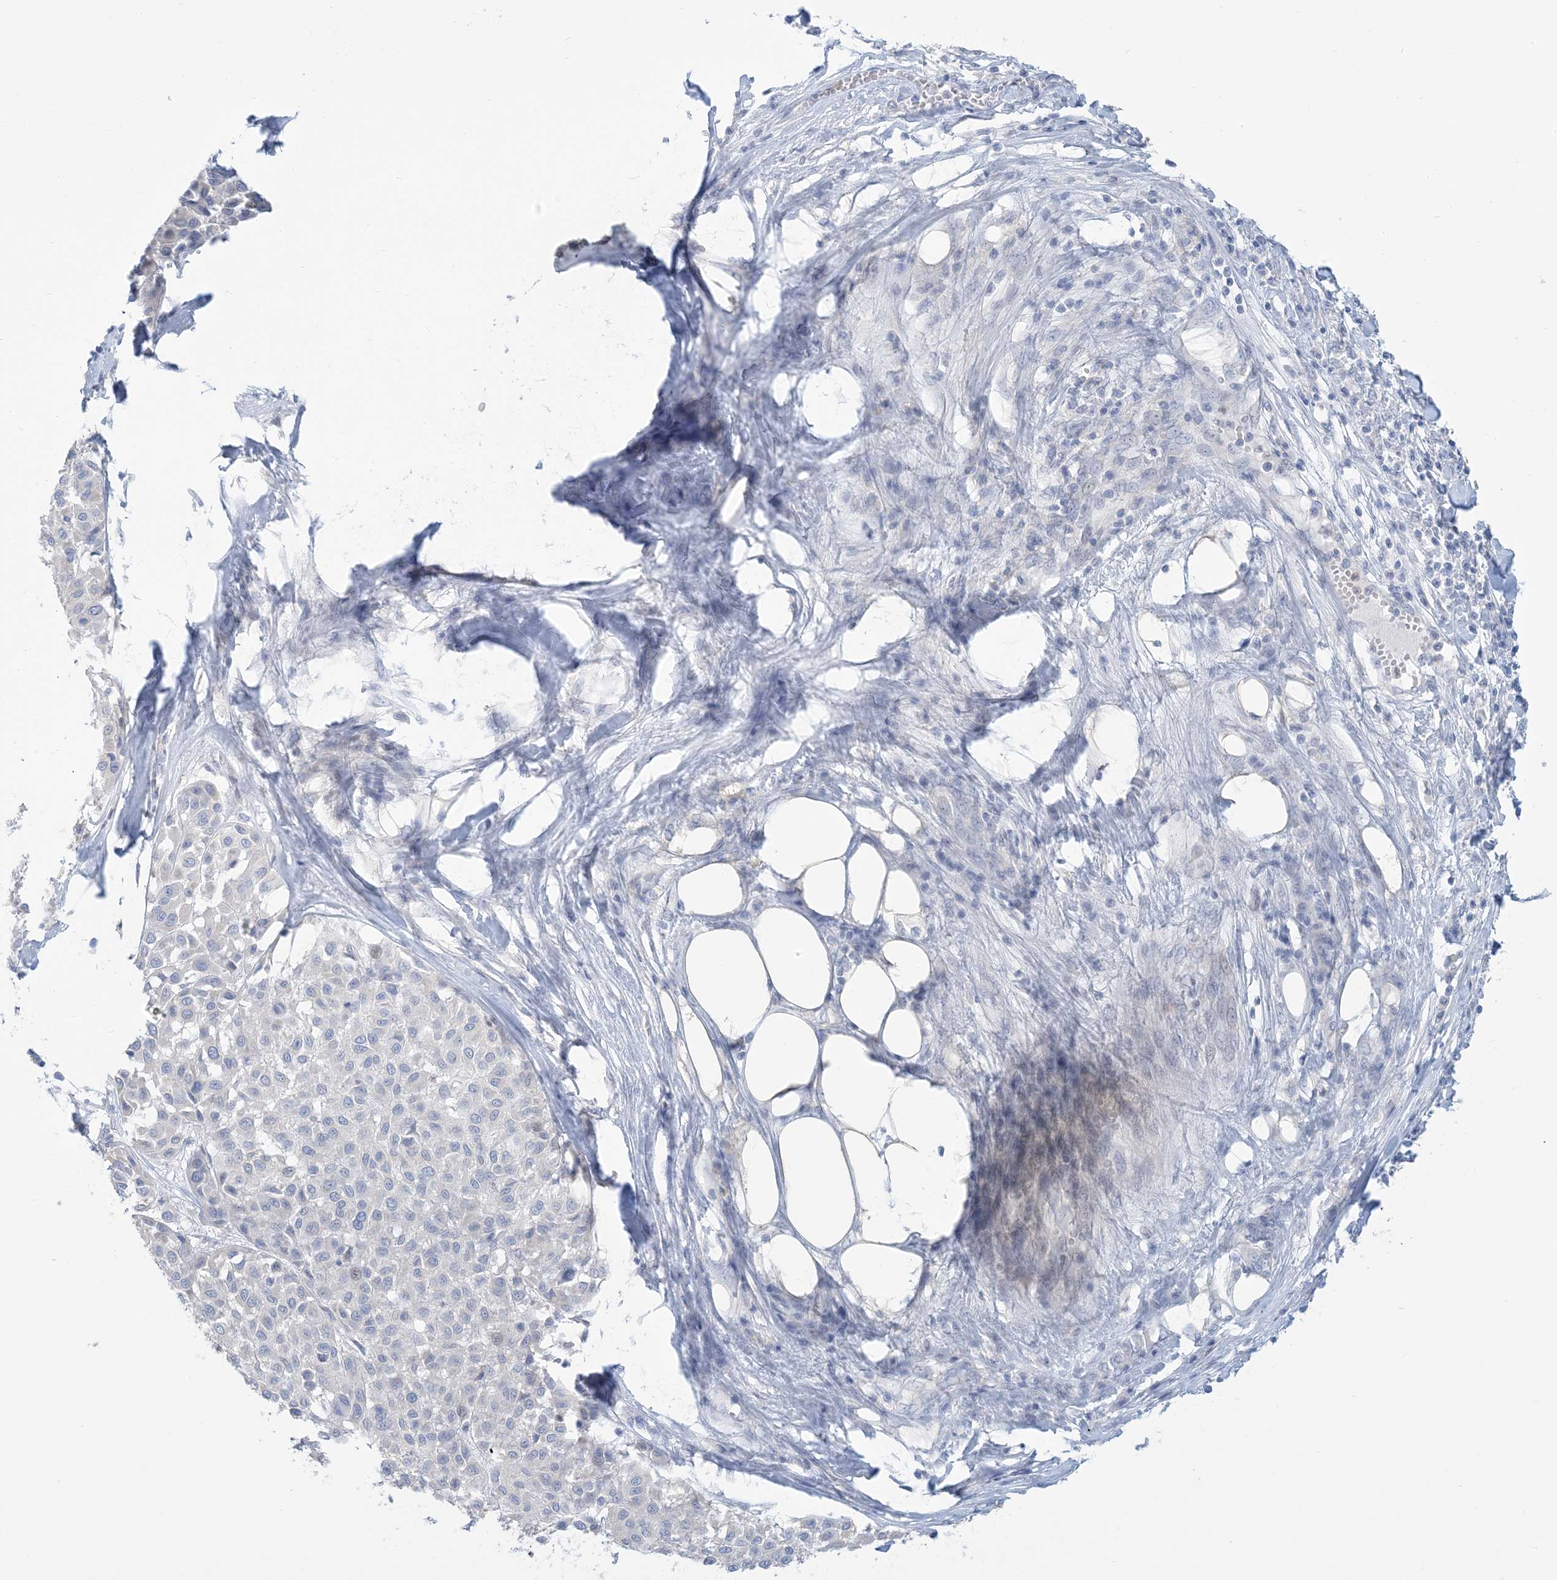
{"staining": {"intensity": "negative", "quantity": "none", "location": "none"}, "tissue": "melanoma", "cell_type": "Tumor cells", "image_type": "cancer", "snomed": [{"axis": "morphology", "description": "Malignant melanoma, Metastatic site"}, {"axis": "topography", "description": "Soft tissue"}], "caption": "There is no significant staining in tumor cells of malignant melanoma (metastatic site).", "gene": "MTHFD2L", "patient": {"sex": "male", "age": 41}}